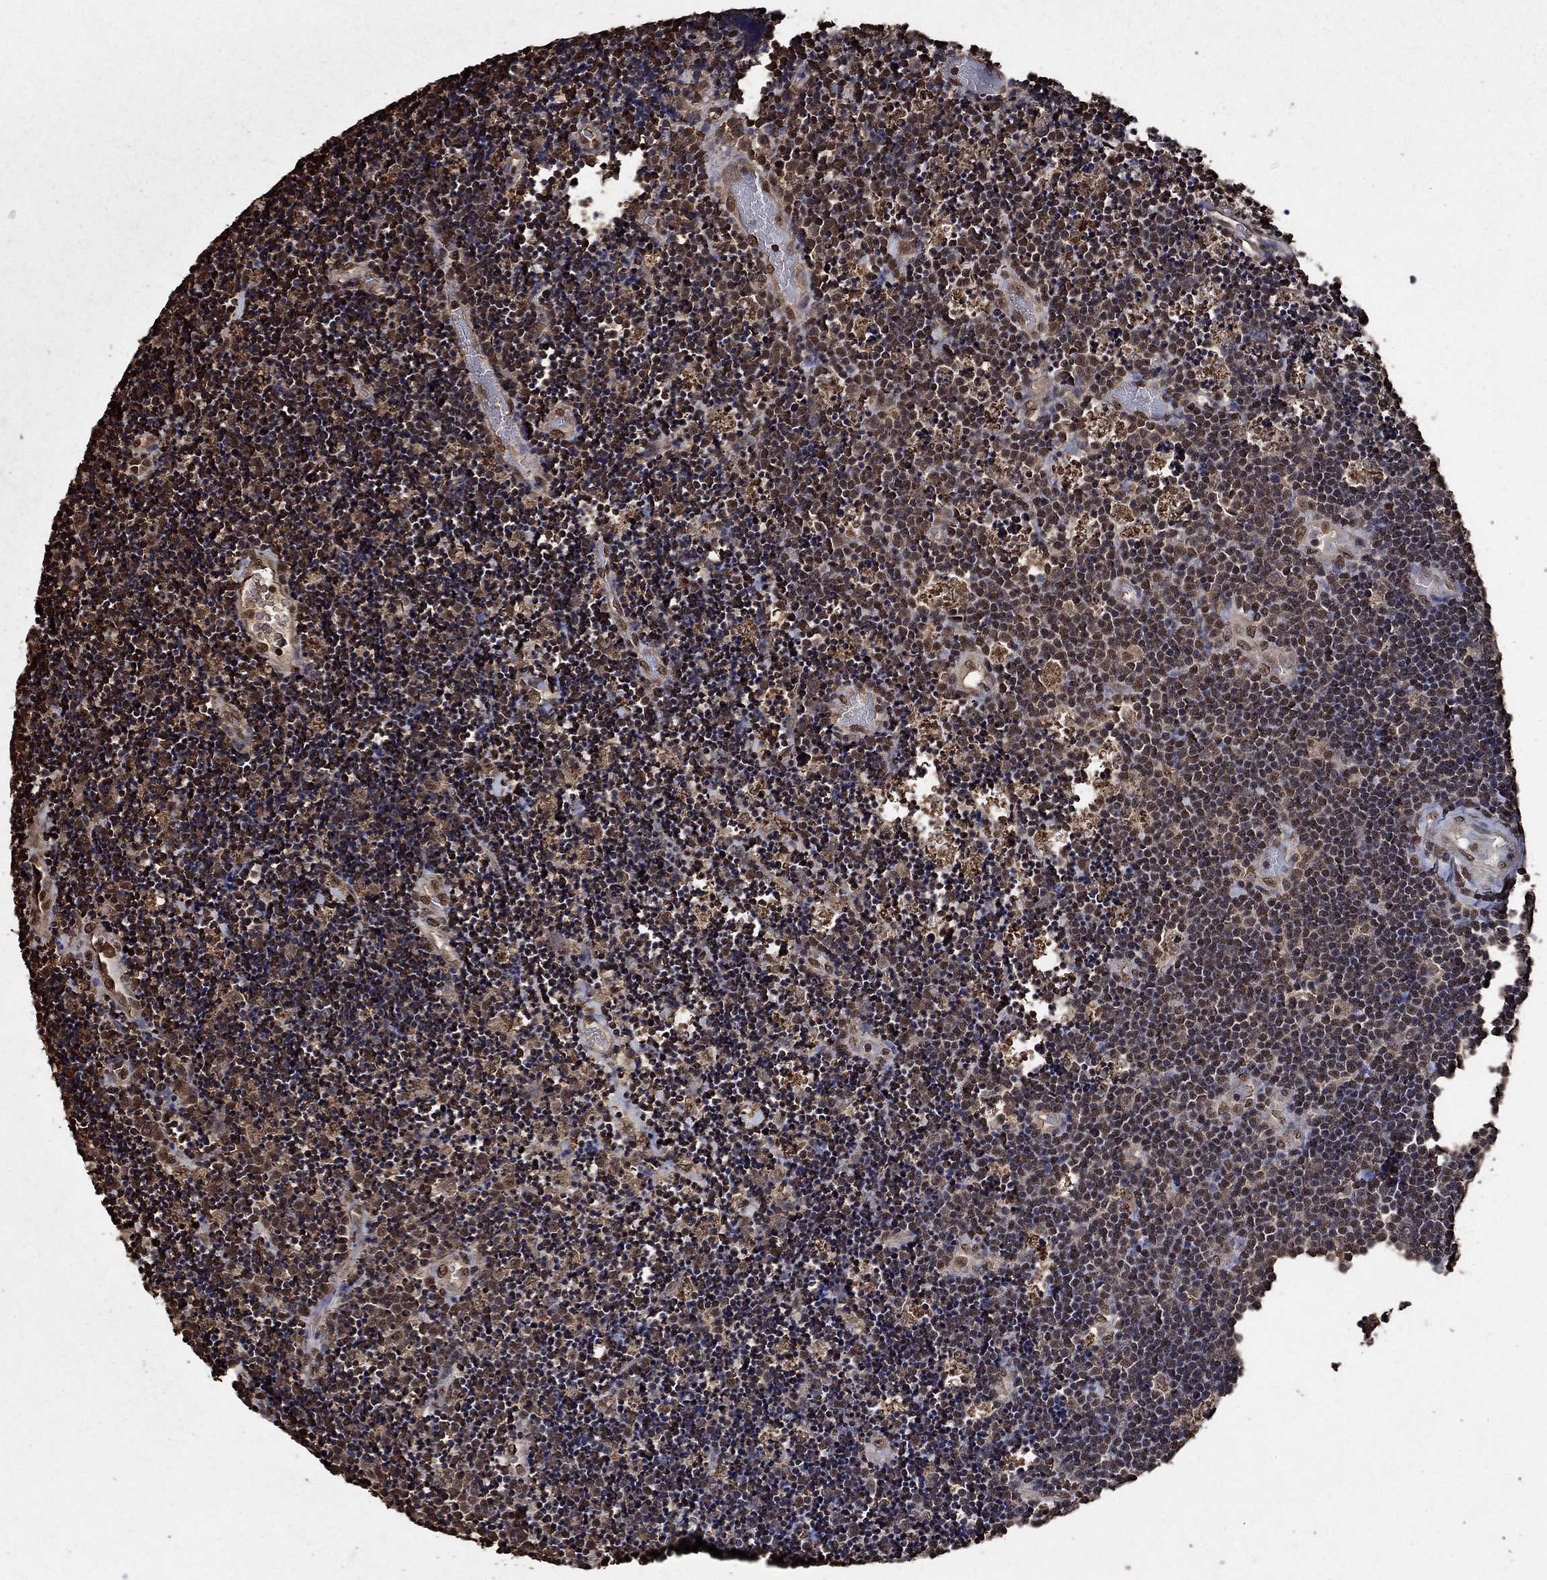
{"staining": {"intensity": "moderate", "quantity": "25%-75%", "location": "cytoplasmic/membranous,nuclear"}, "tissue": "lymphoma", "cell_type": "Tumor cells", "image_type": "cancer", "snomed": [{"axis": "morphology", "description": "Malignant lymphoma, non-Hodgkin's type, Low grade"}, {"axis": "topography", "description": "Brain"}], "caption": "Human malignant lymphoma, non-Hodgkin's type (low-grade) stained for a protein (brown) reveals moderate cytoplasmic/membranous and nuclear positive positivity in approximately 25%-75% of tumor cells.", "gene": "GAPDH", "patient": {"sex": "female", "age": 66}}